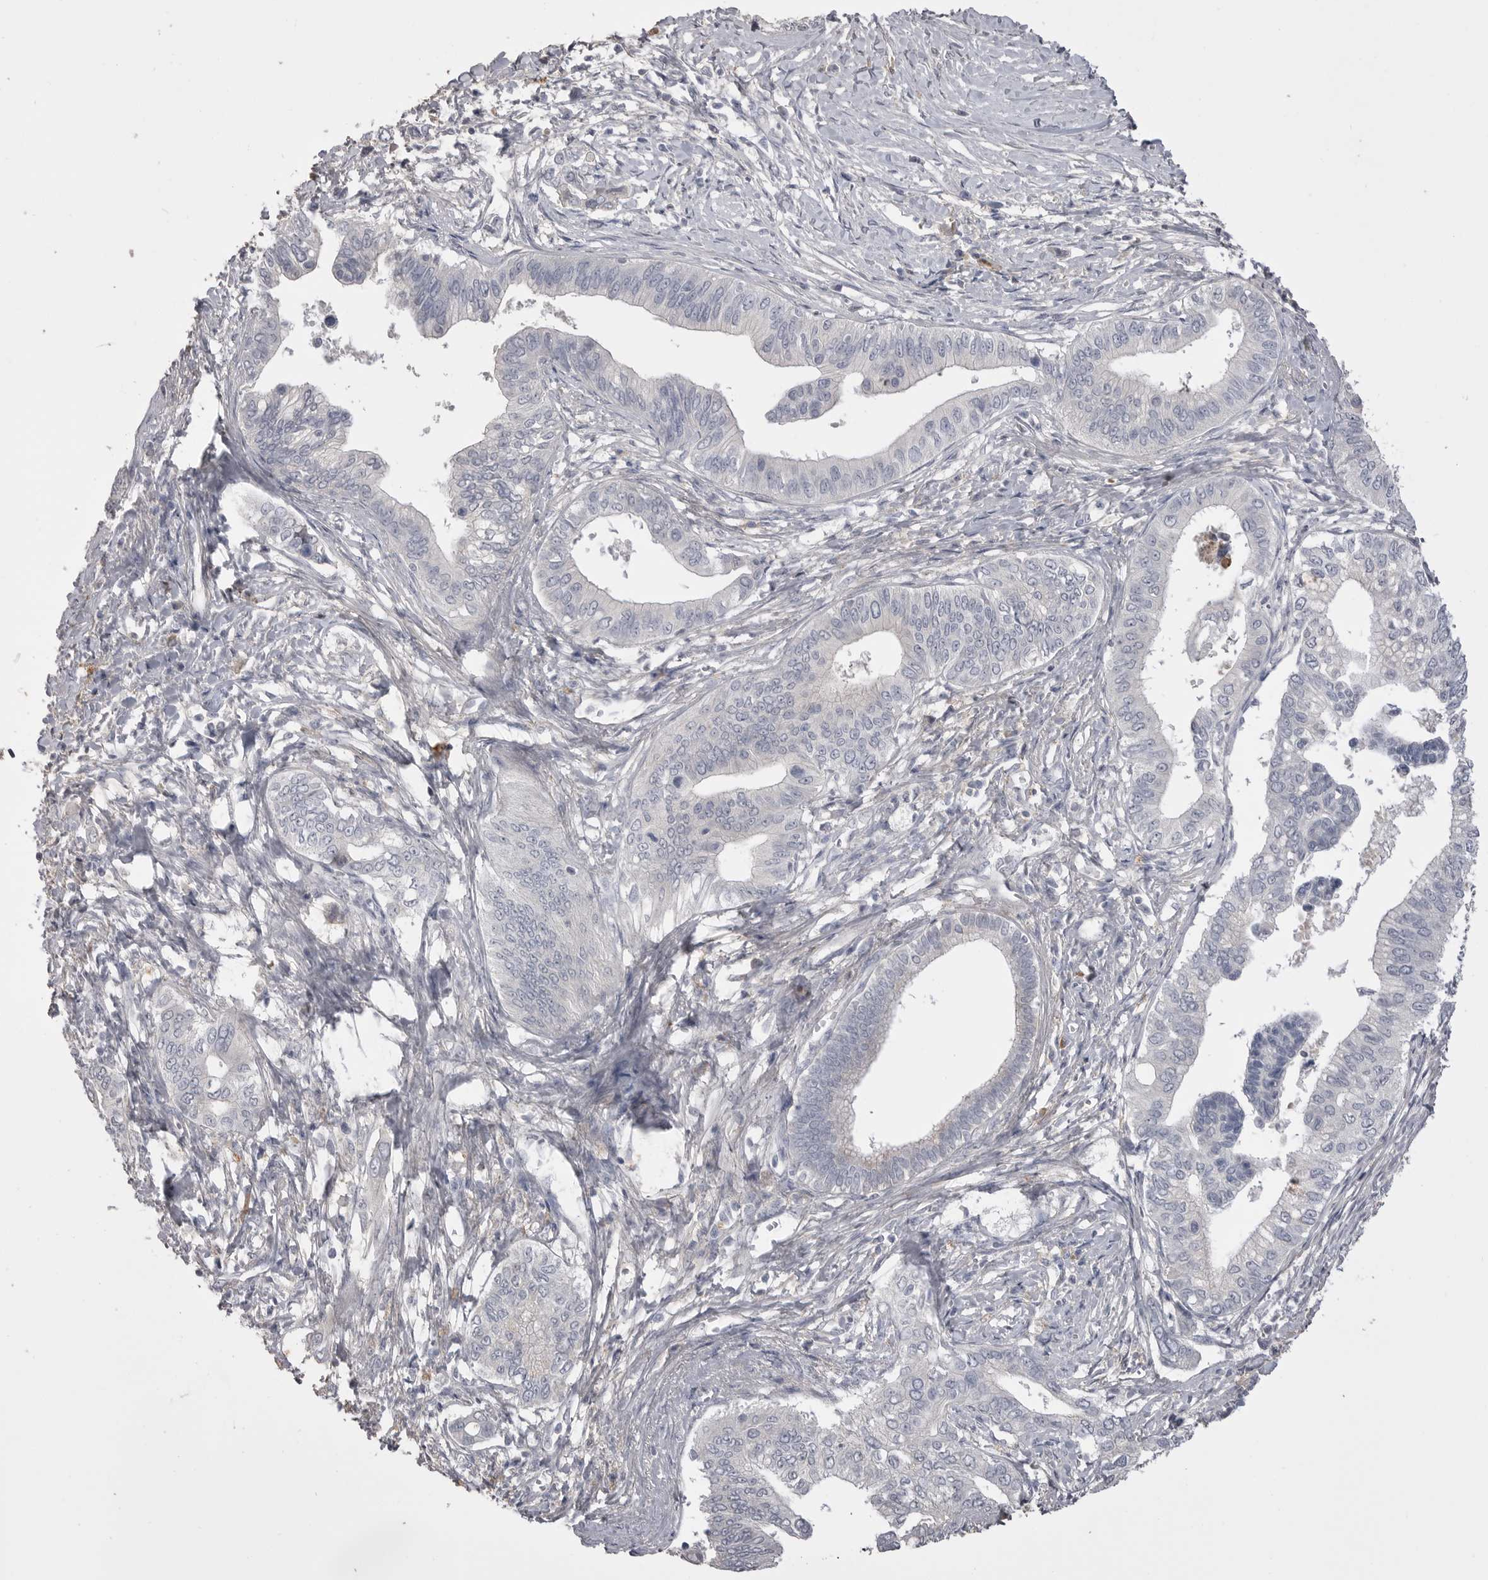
{"staining": {"intensity": "negative", "quantity": "none", "location": "none"}, "tissue": "pancreatic cancer", "cell_type": "Tumor cells", "image_type": "cancer", "snomed": [{"axis": "morphology", "description": "Normal tissue, NOS"}, {"axis": "morphology", "description": "Adenocarcinoma, NOS"}, {"axis": "topography", "description": "Pancreas"}, {"axis": "topography", "description": "Peripheral nerve tissue"}], "caption": "This is an immunohistochemistry (IHC) image of adenocarcinoma (pancreatic). There is no positivity in tumor cells.", "gene": "AHSG", "patient": {"sex": "male", "age": 59}}